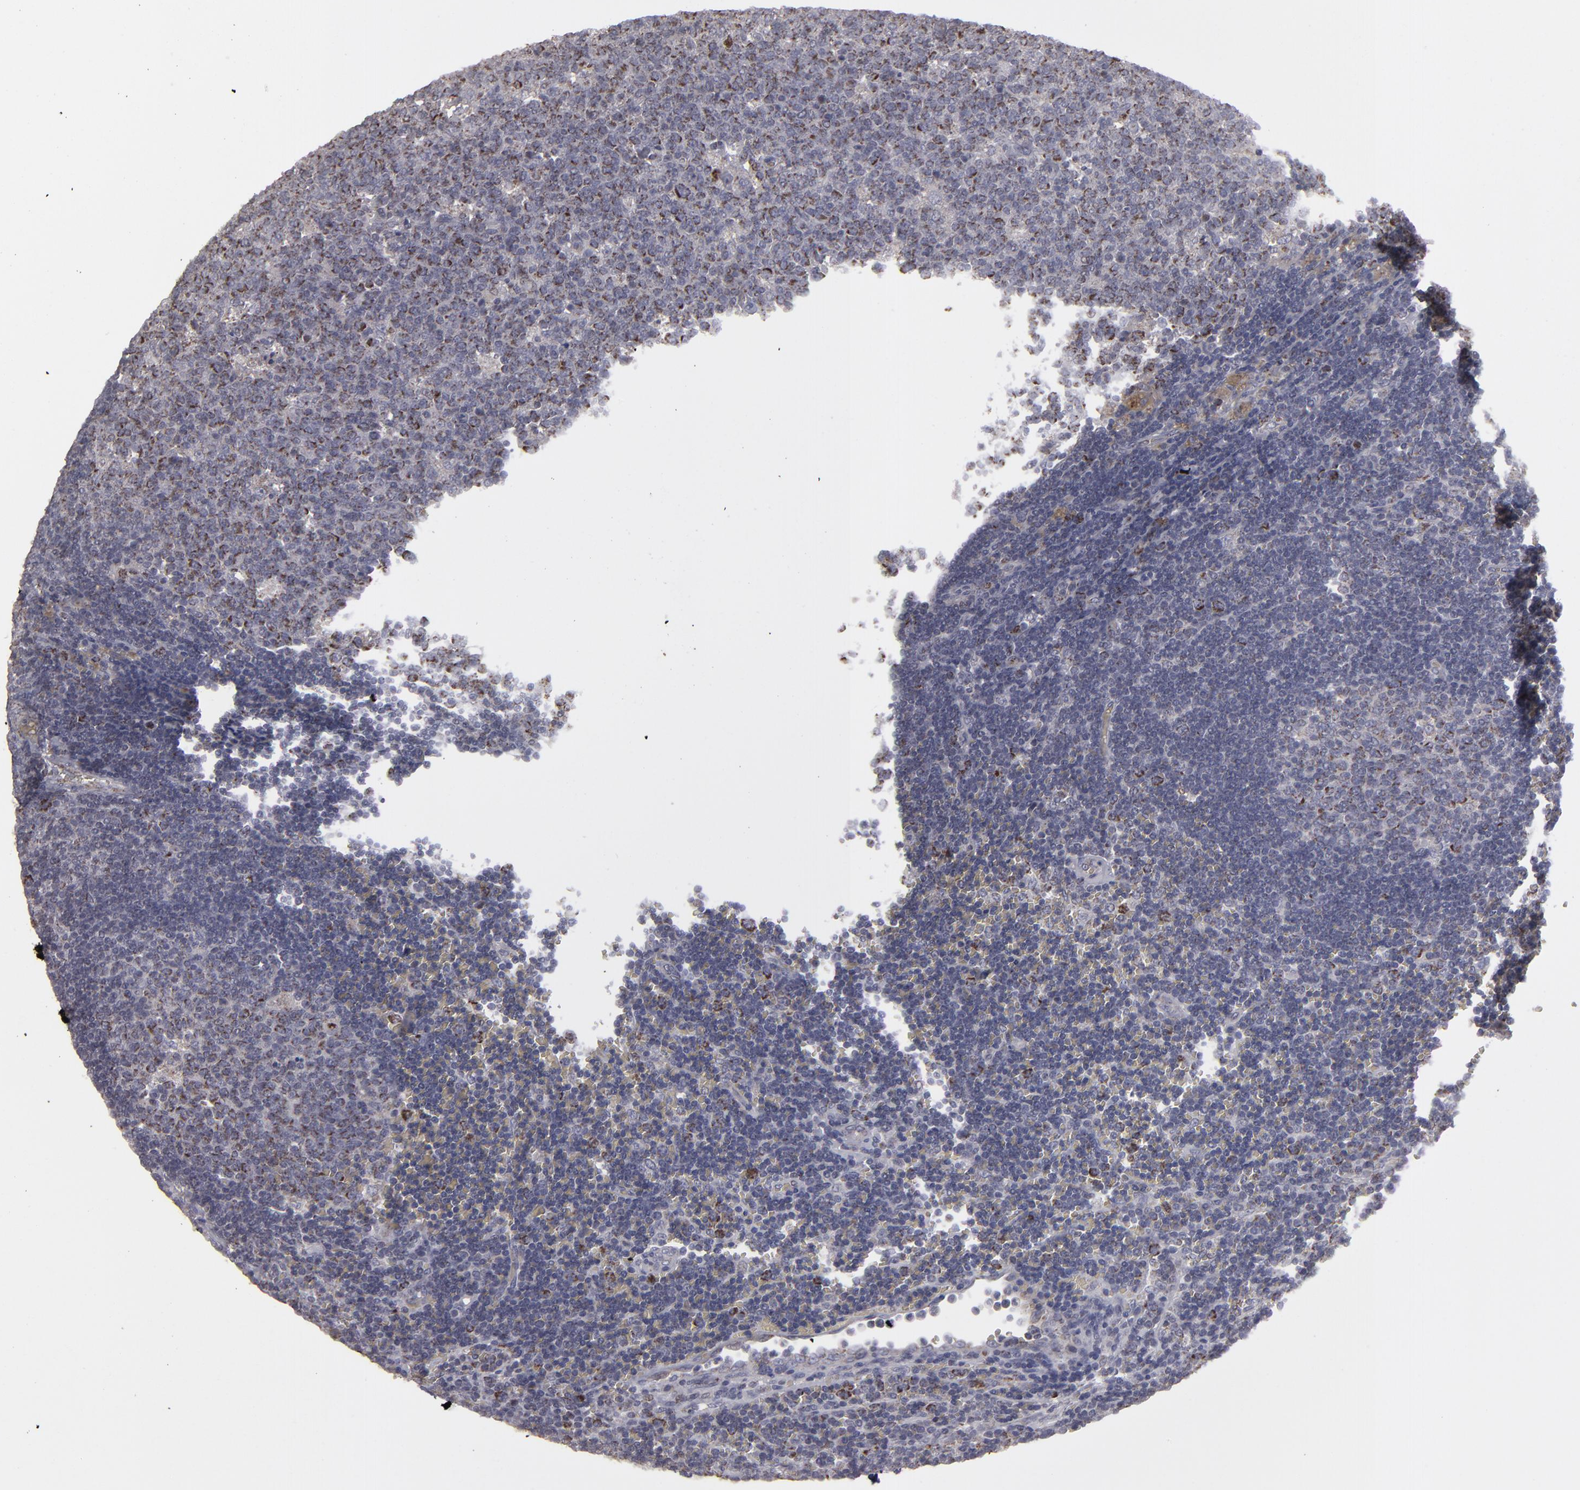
{"staining": {"intensity": "strong", "quantity": "<25%", "location": "cytoplasmic/membranous"}, "tissue": "lymph node", "cell_type": "Germinal center cells", "image_type": "normal", "snomed": [{"axis": "morphology", "description": "Normal tissue, NOS"}, {"axis": "topography", "description": "Lymph node"}, {"axis": "topography", "description": "Salivary gland"}], "caption": "Strong cytoplasmic/membranous protein positivity is appreciated in about <25% of germinal center cells in lymph node. The staining is performed using DAB brown chromogen to label protein expression. The nuclei are counter-stained blue using hematoxylin.", "gene": "MYOM2", "patient": {"sex": "male", "age": 8}}